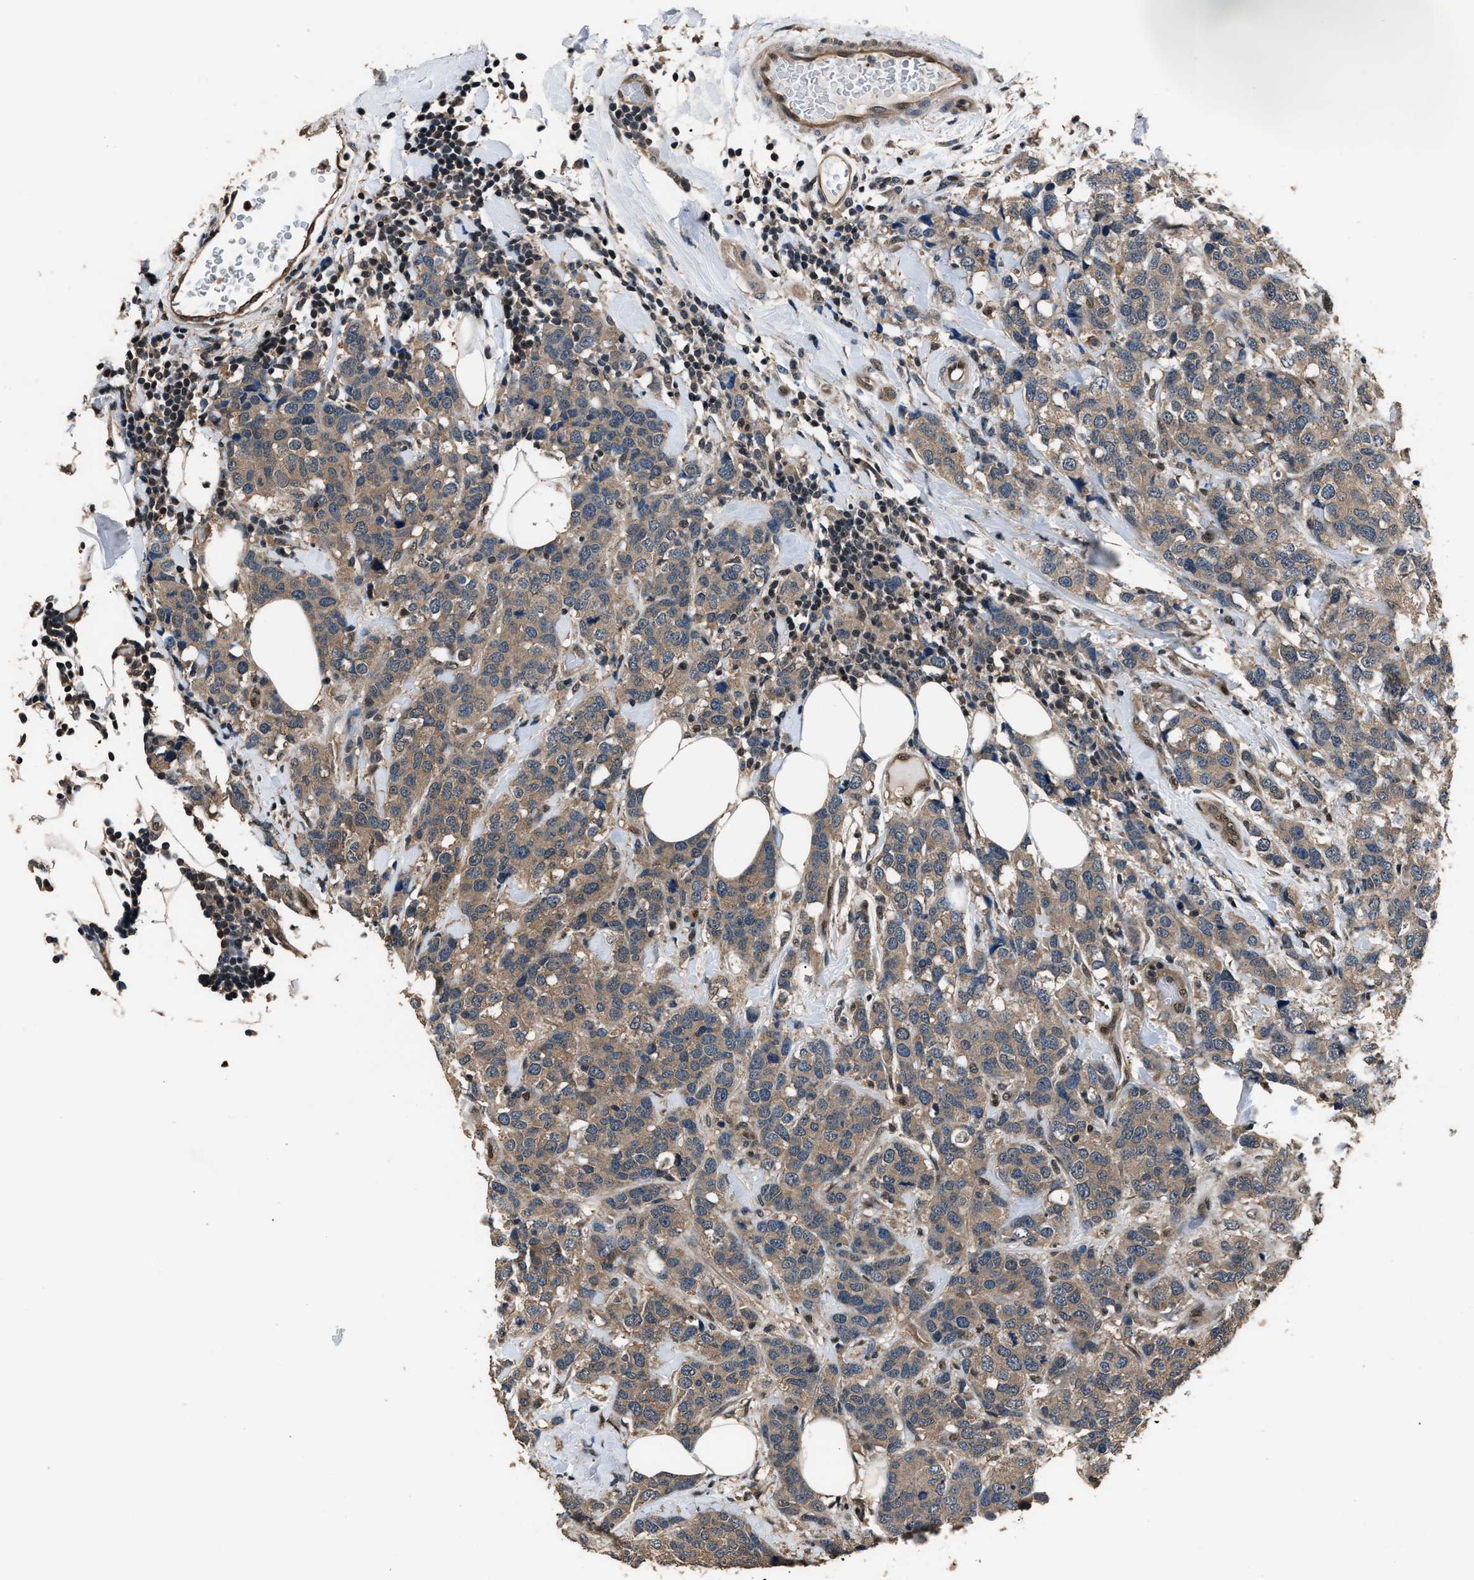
{"staining": {"intensity": "moderate", "quantity": ">75%", "location": "cytoplasmic/membranous"}, "tissue": "breast cancer", "cell_type": "Tumor cells", "image_type": "cancer", "snomed": [{"axis": "morphology", "description": "Lobular carcinoma"}, {"axis": "topography", "description": "Breast"}], "caption": "Immunohistochemistry (DAB) staining of human breast cancer (lobular carcinoma) displays moderate cytoplasmic/membranous protein positivity in about >75% of tumor cells. Immunohistochemistry (ihc) stains the protein of interest in brown and the nuclei are stained blue.", "gene": "DFFA", "patient": {"sex": "female", "age": 59}}